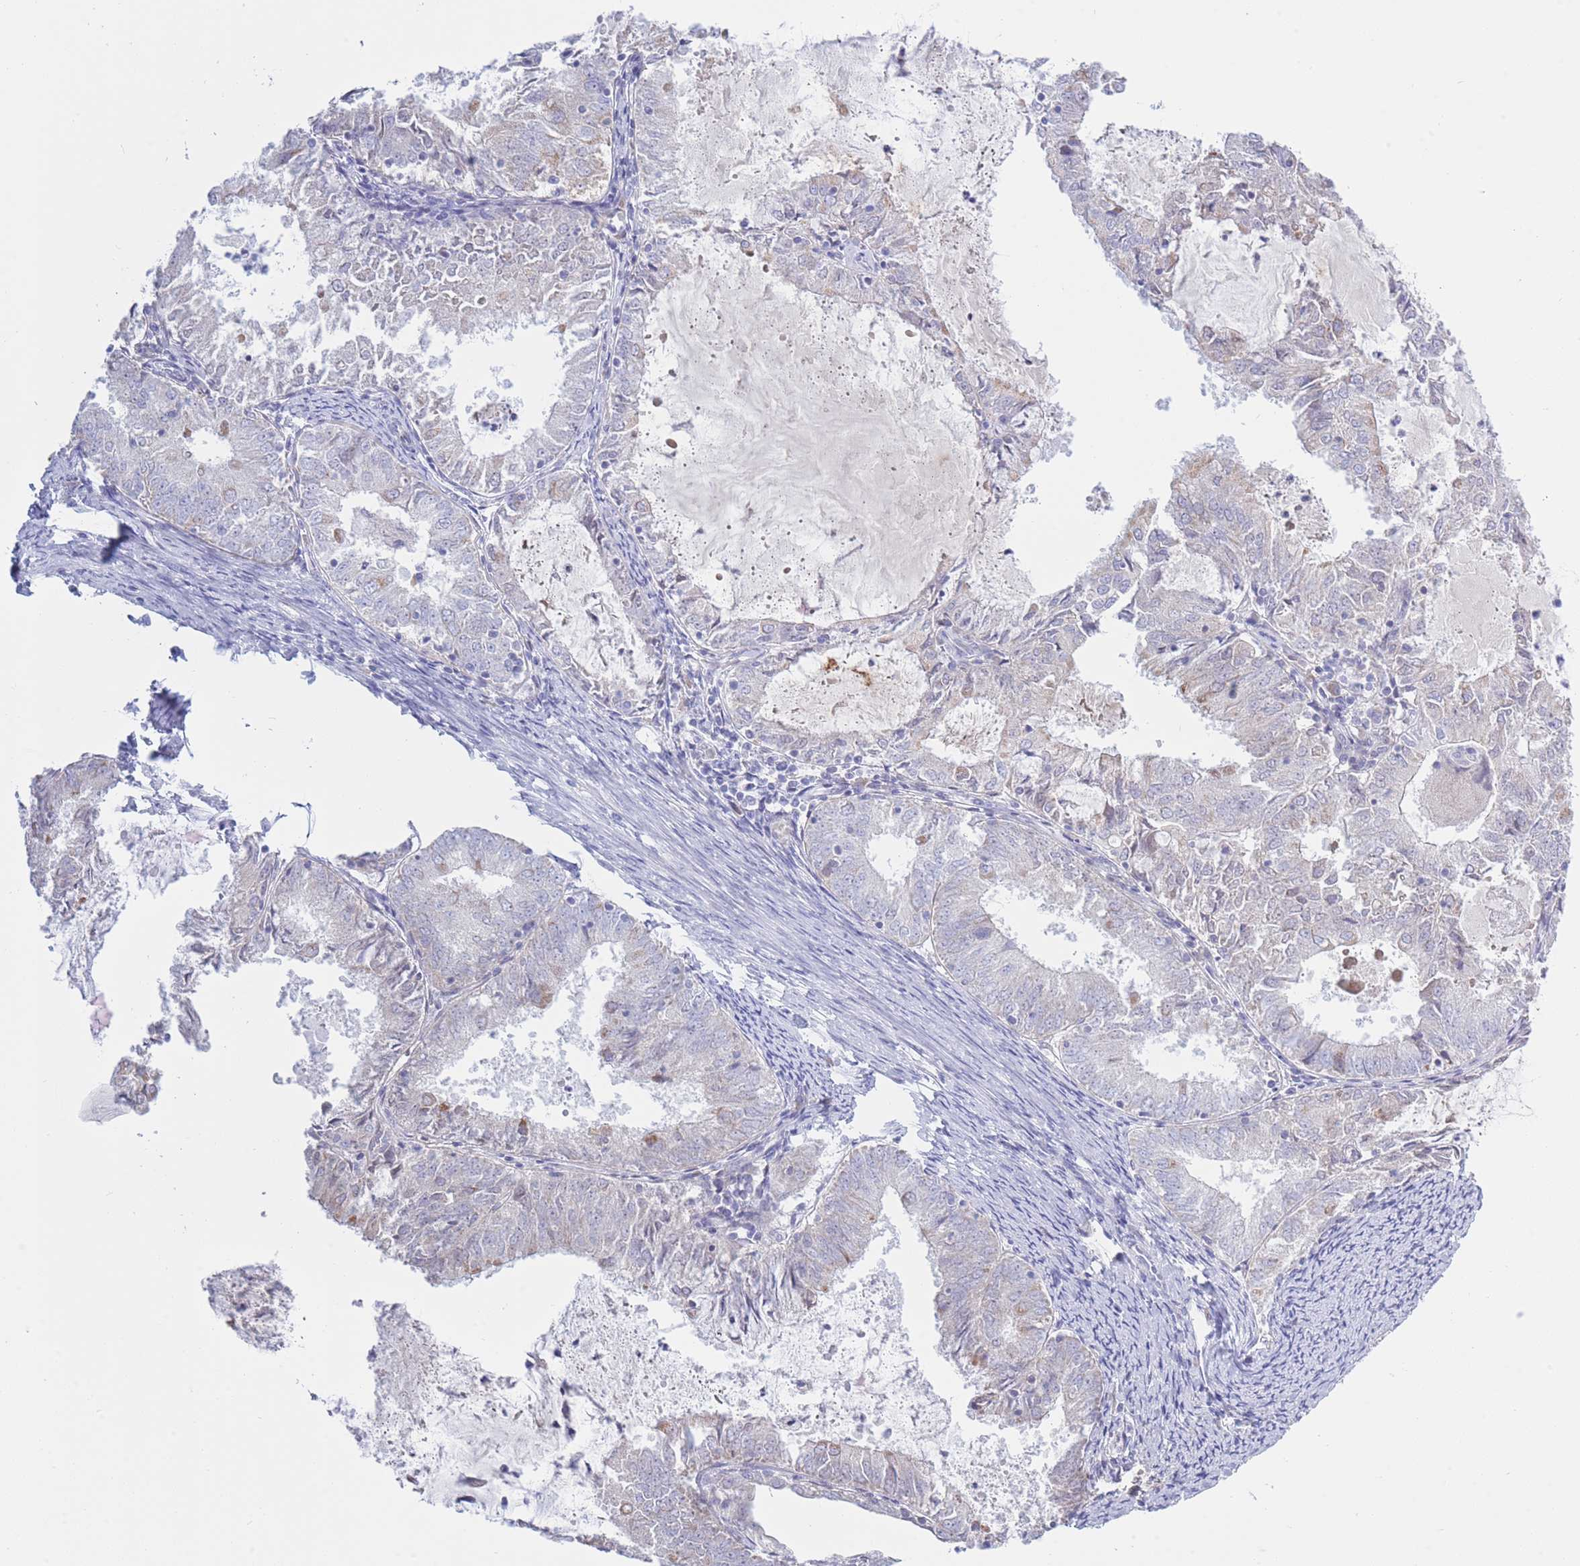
{"staining": {"intensity": "negative", "quantity": "none", "location": "none"}, "tissue": "endometrial cancer", "cell_type": "Tumor cells", "image_type": "cancer", "snomed": [{"axis": "morphology", "description": "Adenocarcinoma, NOS"}, {"axis": "topography", "description": "Endometrium"}], "caption": "Tumor cells show no significant protein positivity in adenocarcinoma (endometrial).", "gene": "NANP", "patient": {"sex": "female", "age": 57}}